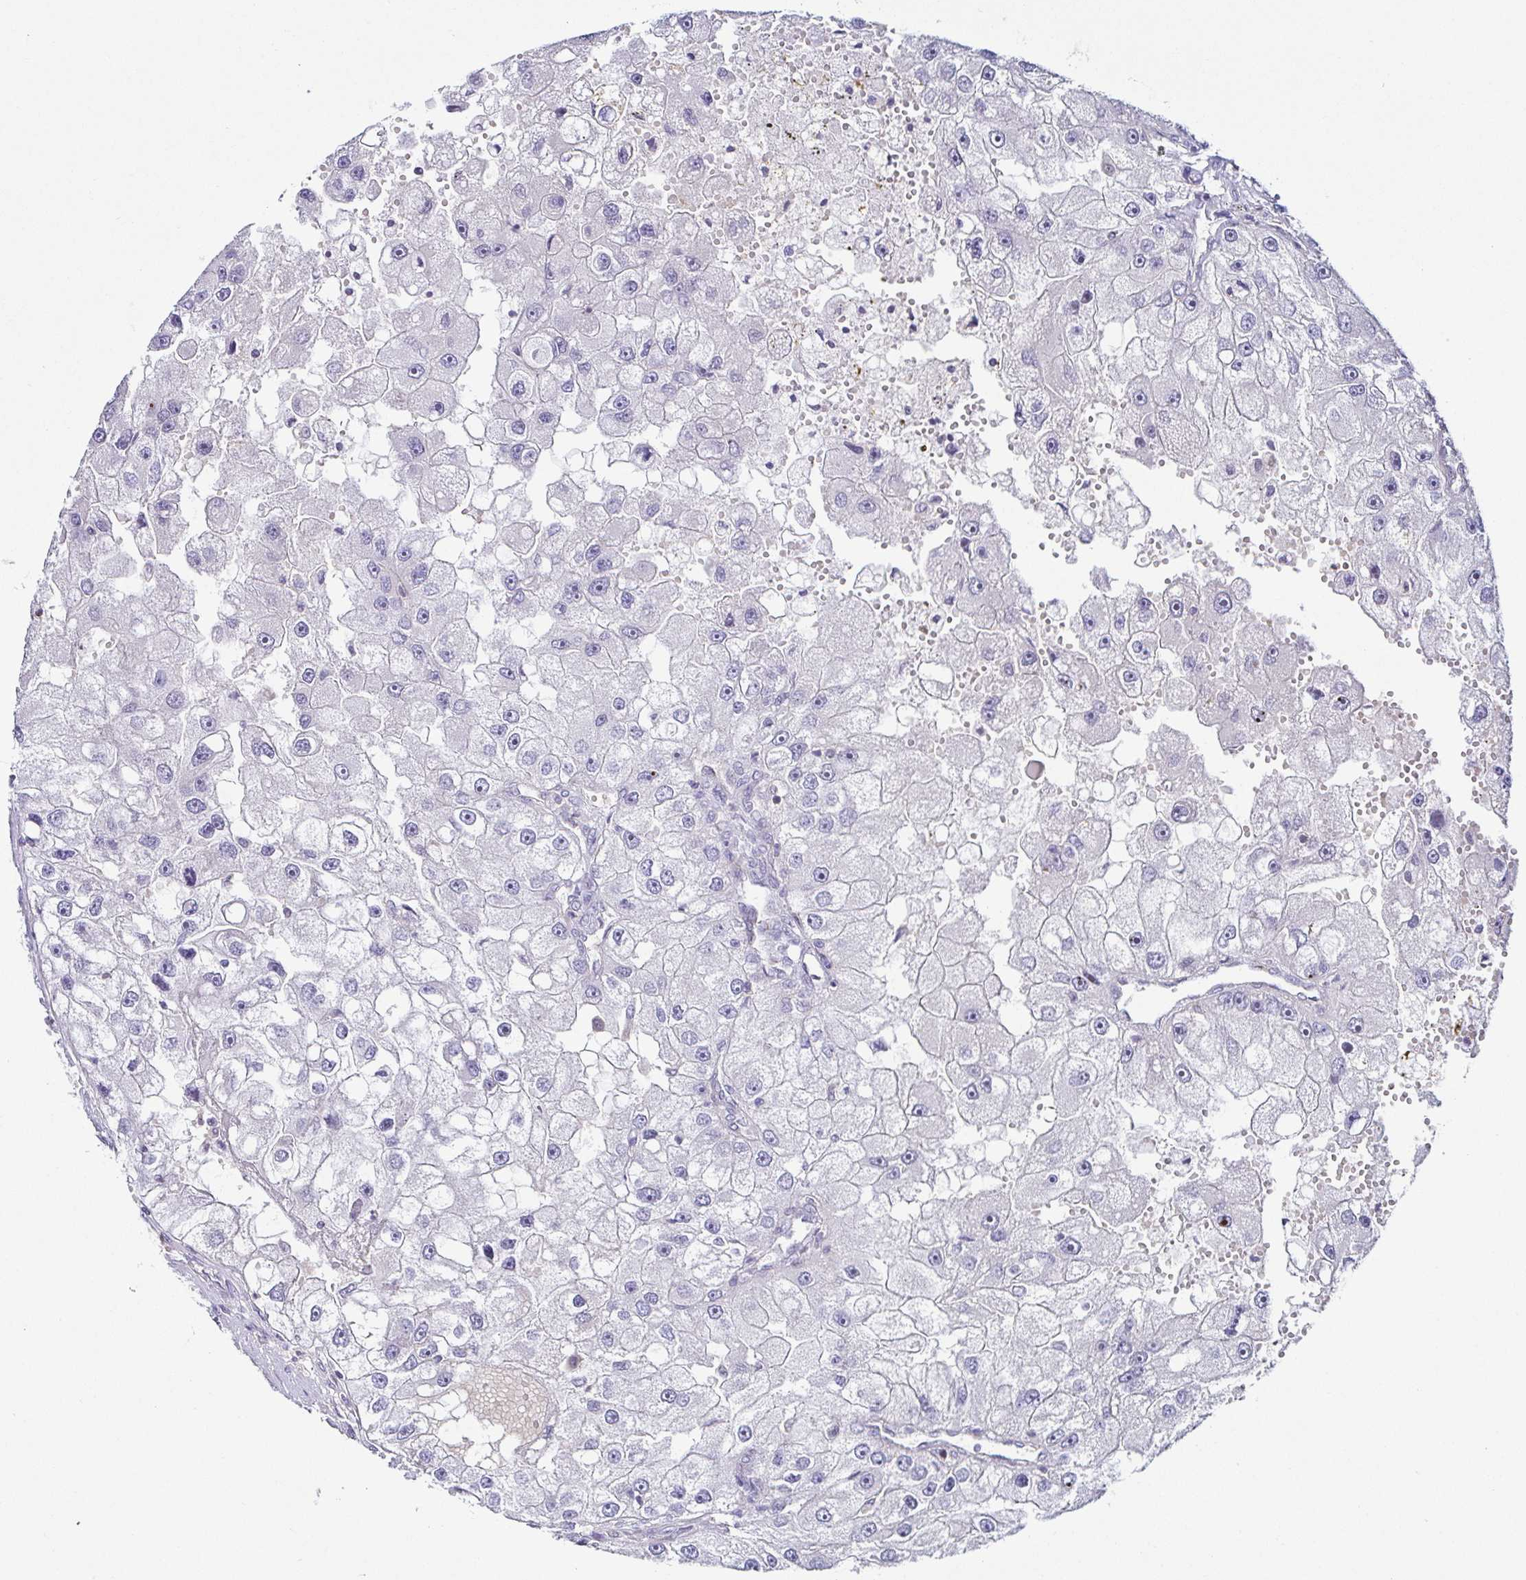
{"staining": {"intensity": "negative", "quantity": "none", "location": "none"}, "tissue": "renal cancer", "cell_type": "Tumor cells", "image_type": "cancer", "snomed": [{"axis": "morphology", "description": "Adenocarcinoma, NOS"}, {"axis": "topography", "description": "Kidney"}], "caption": "IHC photomicrograph of human renal cancer (adenocarcinoma) stained for a protein (brown), which shows no positivity in tumor cells.", "gene": "FAM162B", "patient": {"sex": "male", "age": 63}}